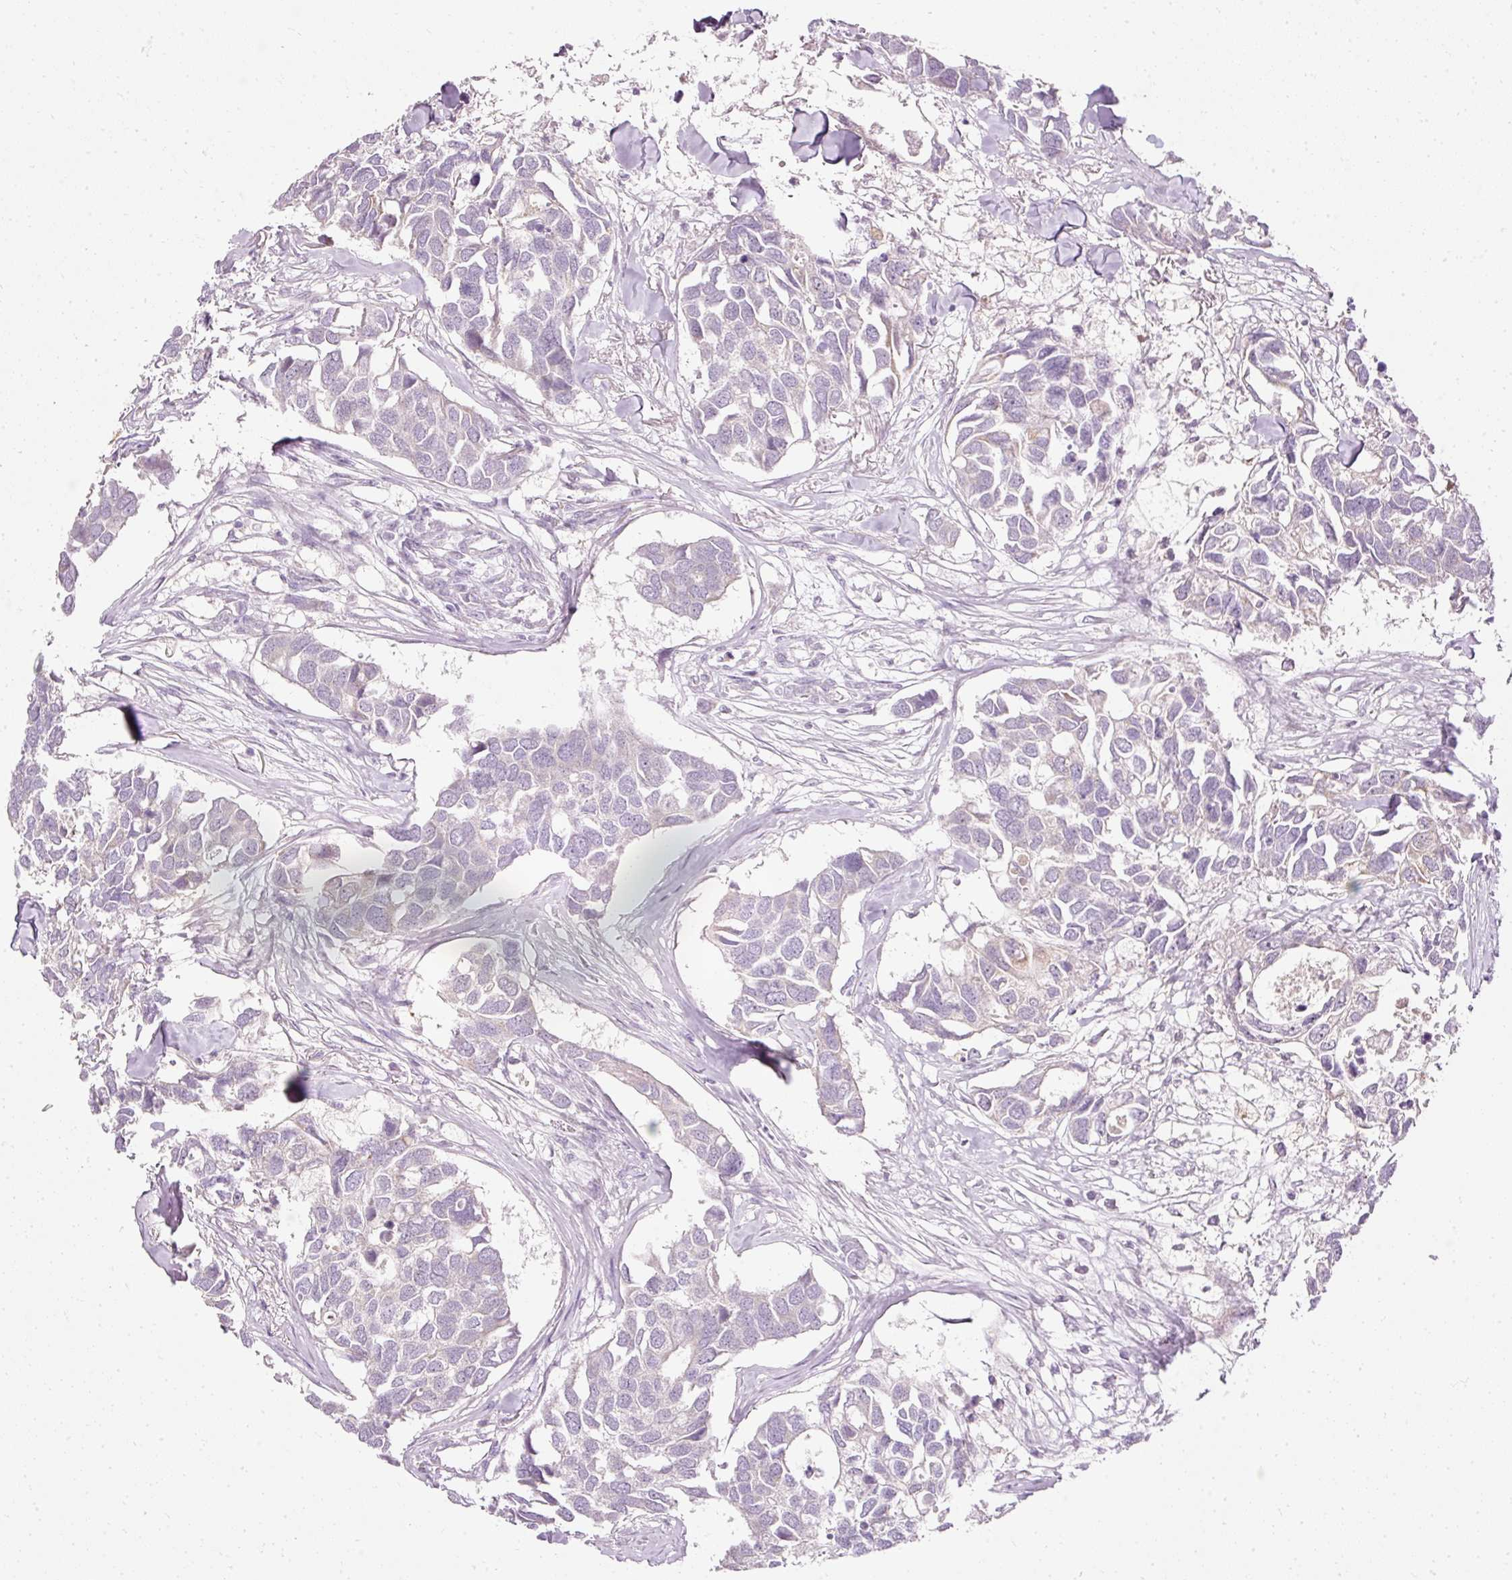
{"staining": {"intensity": "negative", "quantity": "none", "location": "none"}, "tissue": "breast cancer", "cell_type": "Tumor cells", "image_type": "cancer", "snomed": [{"axis": "morphology", "description": "Duct carcinoma"}, {"axis": "topography", "description": "Breast"}], "caption": "Tumor cells show no significant protein positivity in breast cancer. (DAB (3,3'-diaminobenzidine) immunohistochemistry (IHC), high magnification).", "gene": "ARMH3", "patient": {"sex": "female", "age": 83}}